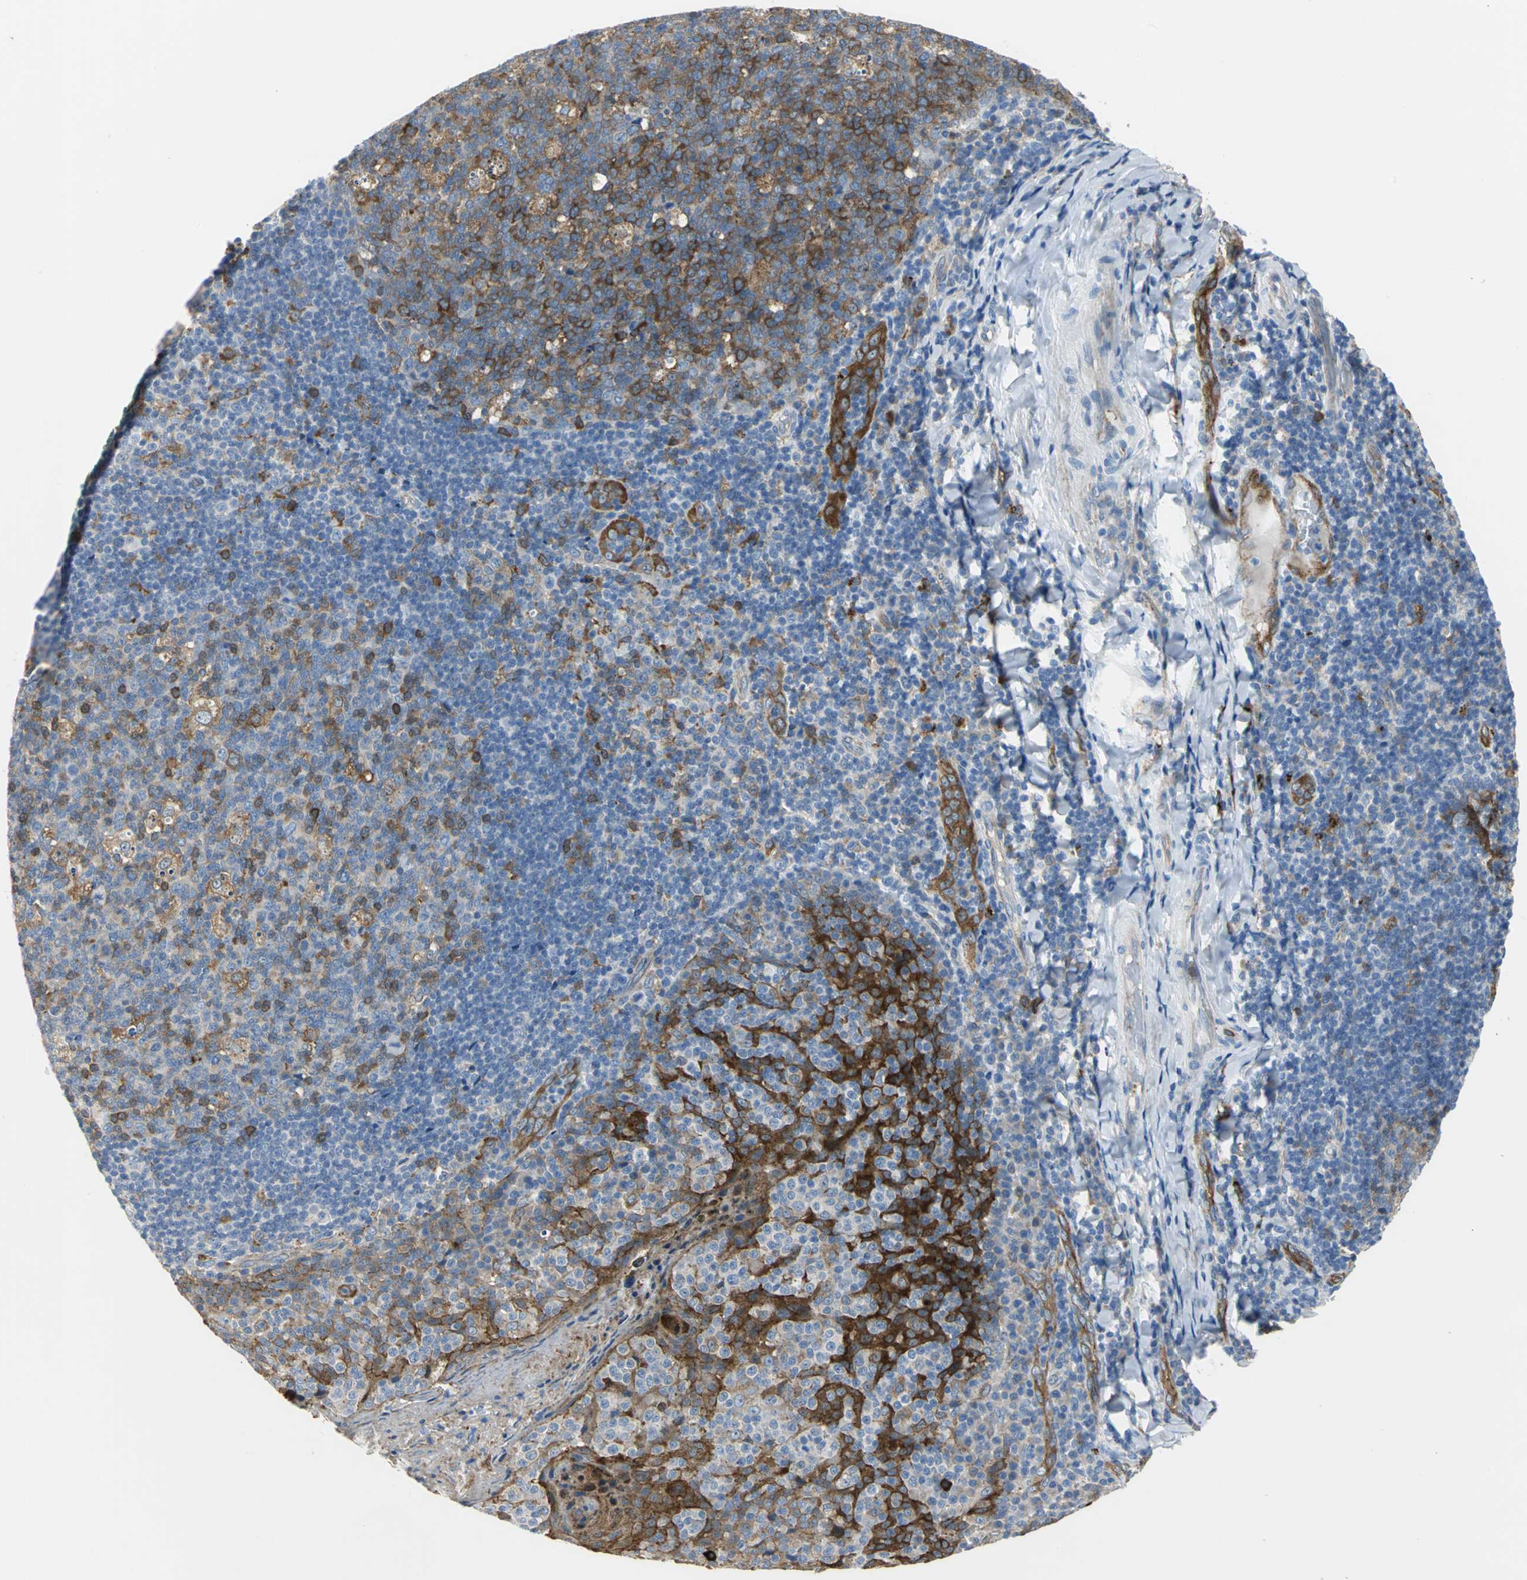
{"staining": {"intensity": "moderate", "quantity": "25%-75%", "location": "cytoplasmic/membranous"}, "tissue": "tonsil", "cell_type": "Germinal center cells", "image_type": "normal", "snomed": [{"axis": "morphology", "description": "Normal tissue, NOS"}, {"axis": "topography", "description": "Tonsil"}], "caption": "Protein analysis of normal tonsil exhibits moderate cytoplasmic/membranous staining in approximately 25%-75% of germinal center cells.", "gene": "ENSG00000285130", "patient": {"sex": "male", "age": 17}}